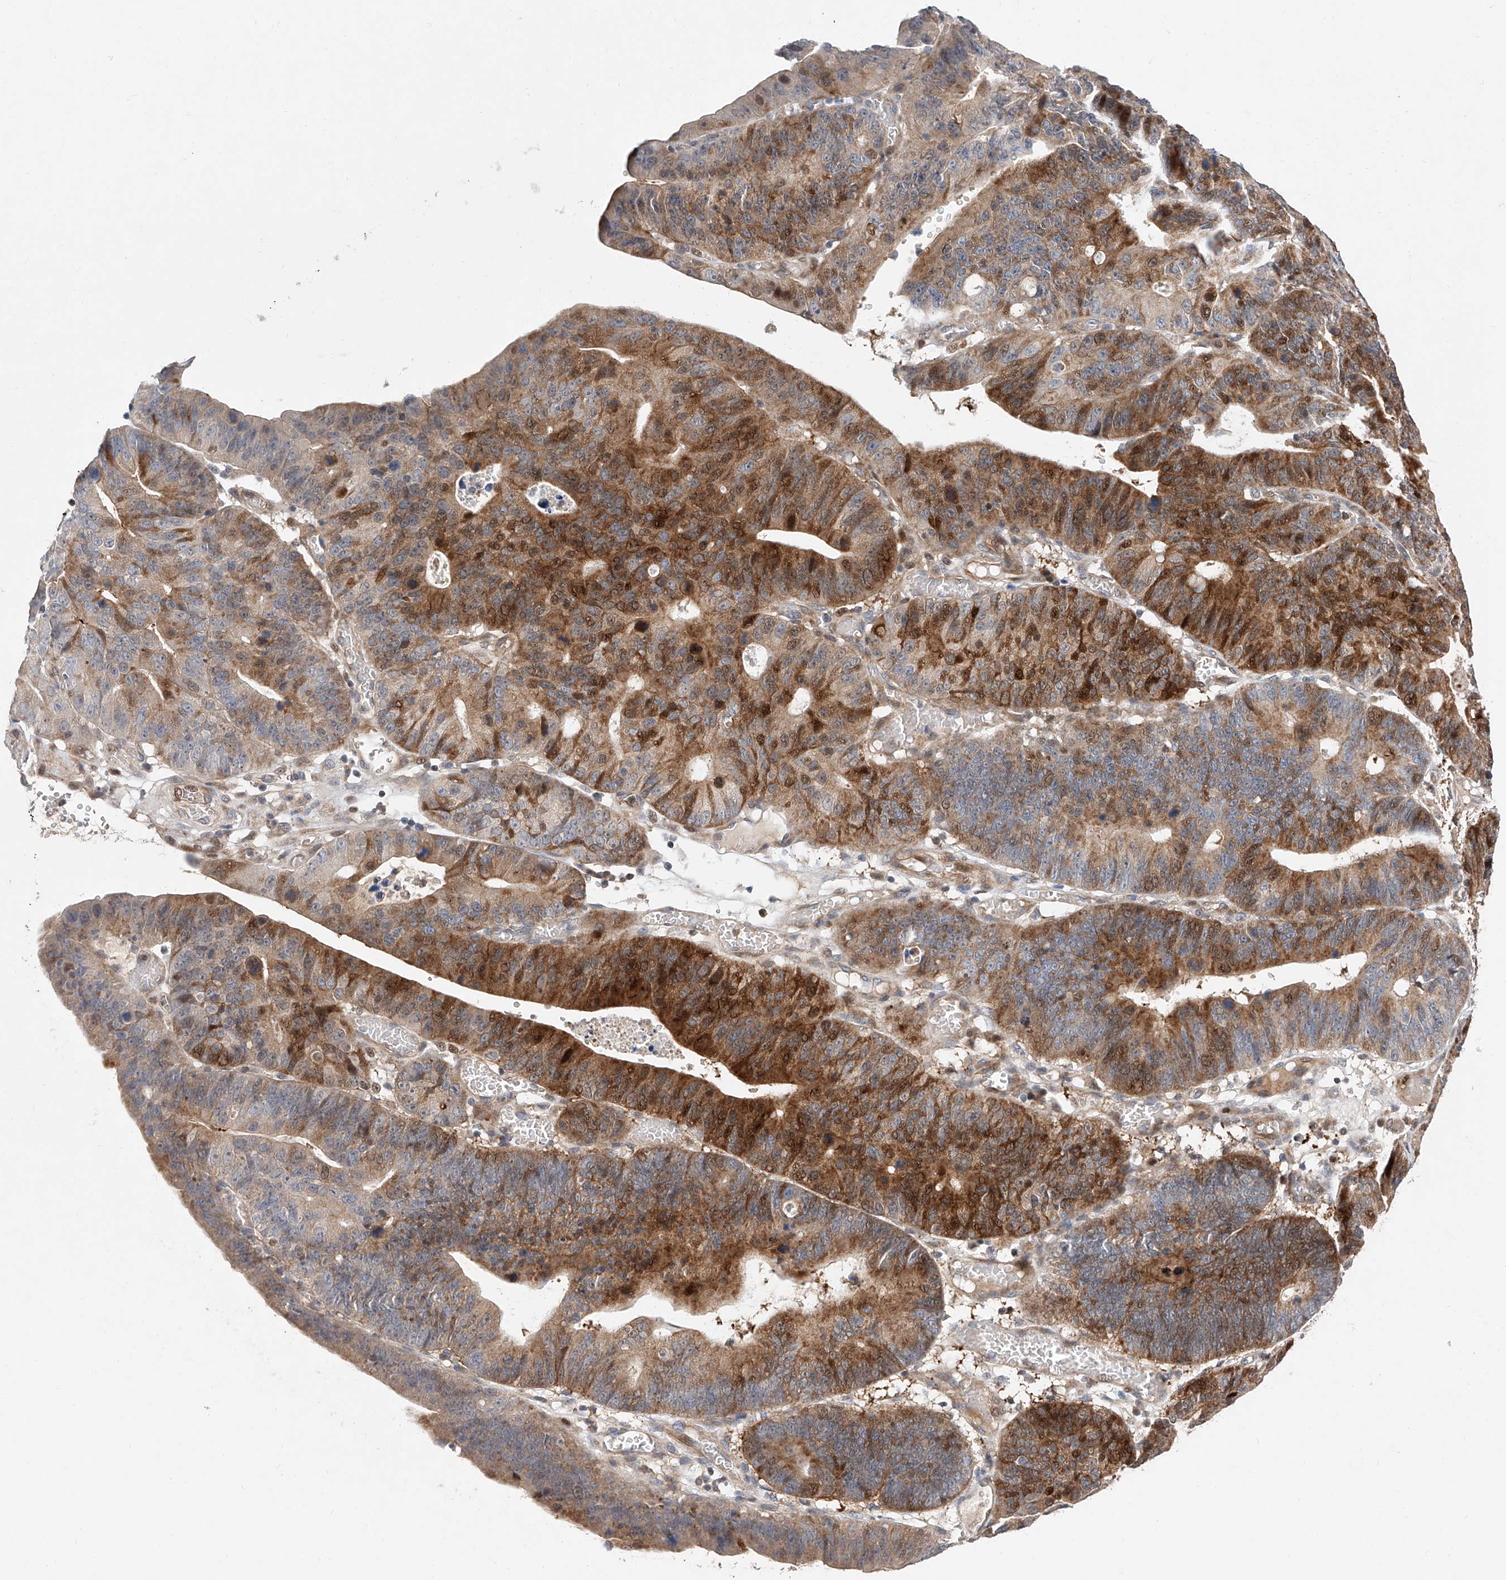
{"staining": {"intensity": "strong", "quantity": "25%-75%", "location": "cytoplasmic/membranous,nuclear"}, "tissue": "stomach cancer", "cell_type": "Tumor cells", "image_type": "cancer", "snomed": [{"axis": "morphology", "description": "Adenocarcinoma, NOS"}, {"axis": "topography", "description": "Stomach"}], "caption": "Stomach cancer (adenocarcinoma) stained with a brown dye exhibits strong cytoplasmic/membranous and nuclear positive staining in approximately 25%-75% of tumor cells.", "gene": "FUCA2", "patient": {"sex": "male", "age": 59}}